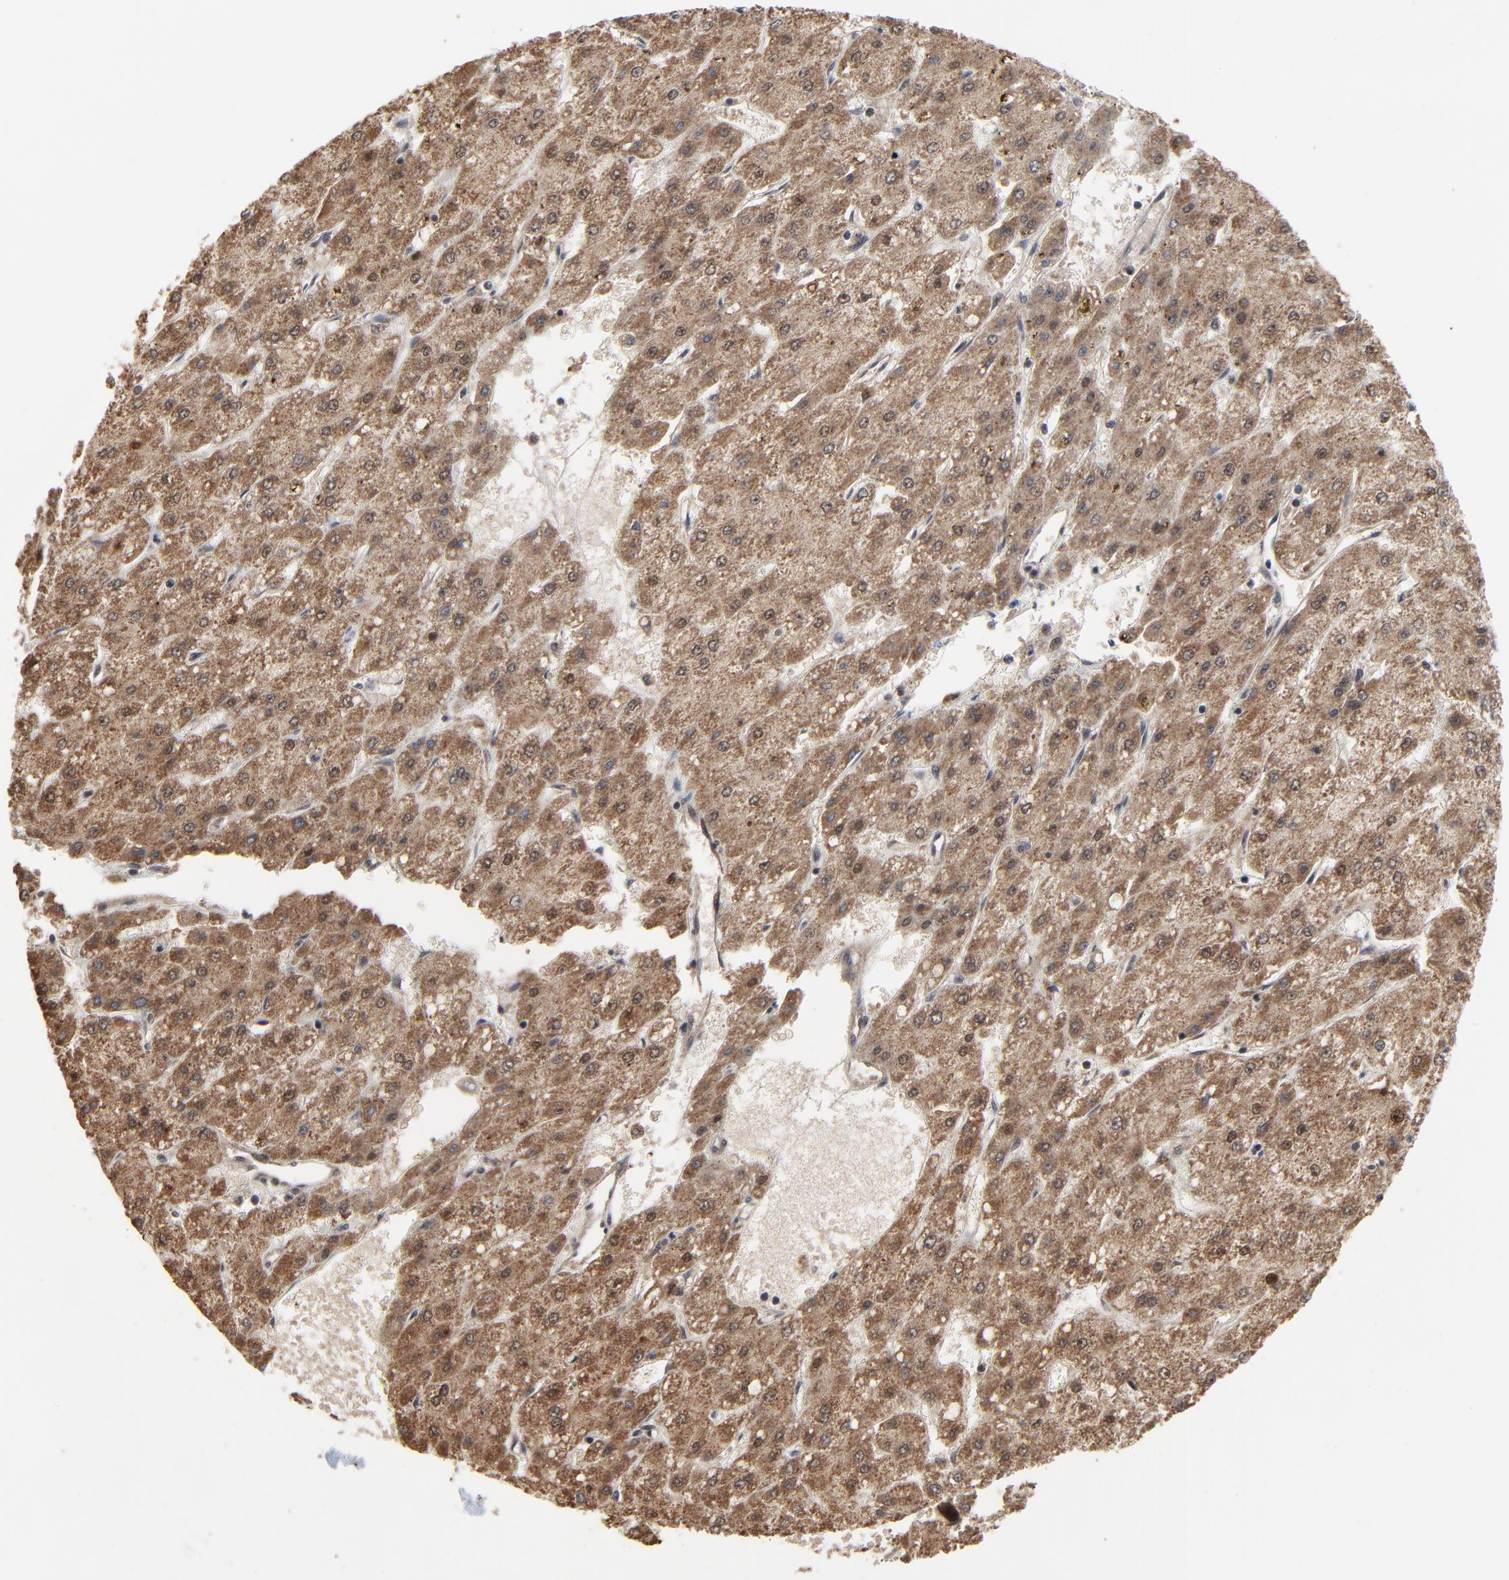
{"staining": {"intensity": "moderate", "quantity": ">75%", "location": "cytoplasmic/membranous,nuclear"}, "tissue": "liver cancer", "cell_type": "Tumor cells", "image_type": "cancer", "snomed": [{"axis": "morphology", "description": "Carcinoma, Hepatocellular, NOS"}, {"axis": "topography", "description": "Liver"}], "caption": "Tumor cells reveal medium levels of moderate cytoplasmic/membranous and nuclear staining in approximately >75% of cells in human liver cancer.", "gene": "RHOJ", "patient": {"sex": "female", "age": 52}}